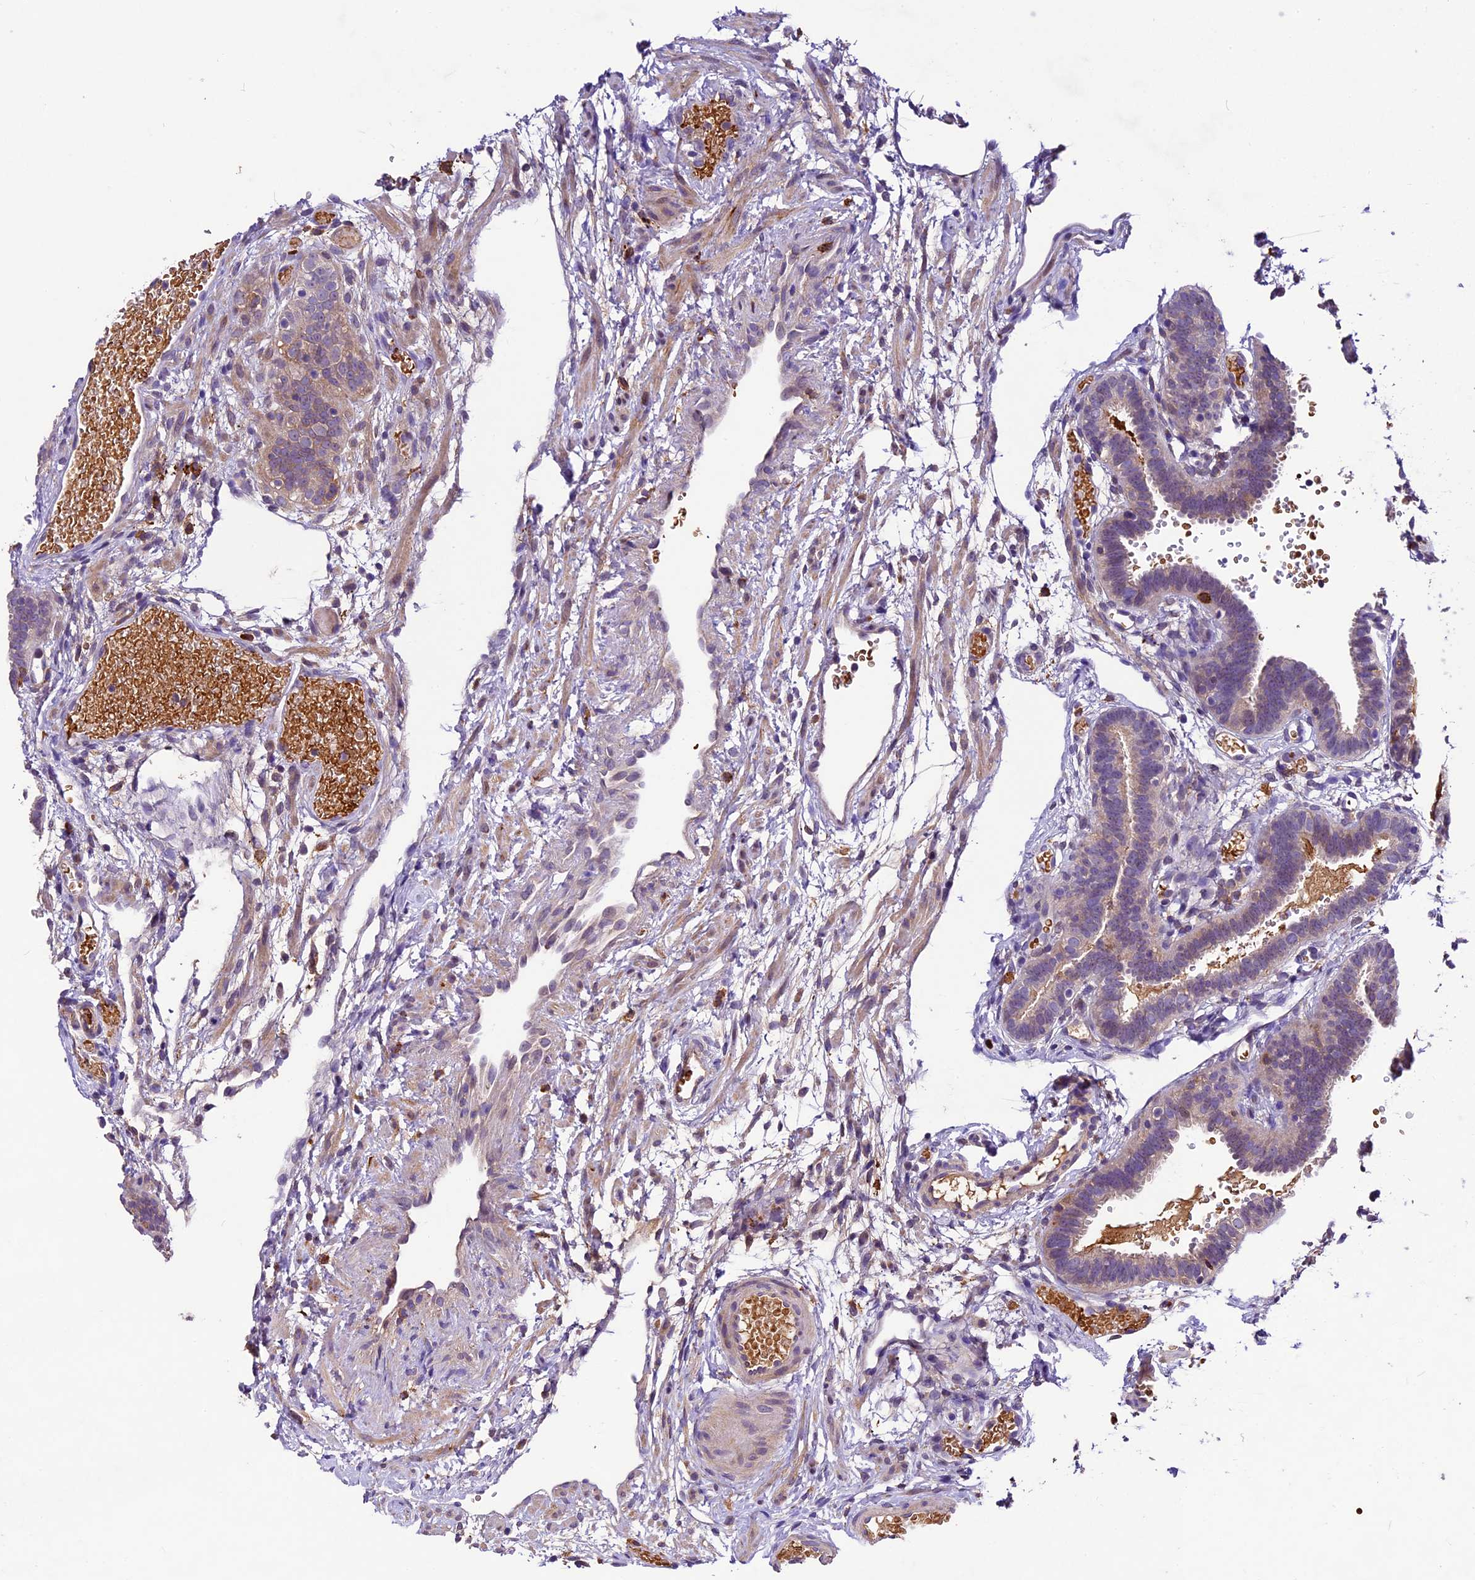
{"staining": {"intensity": "weak", "quantity": "<25%", "location": "cytoplasmic/membranous"}, "tissue": "fallopian tube", "cell_type": "Glandular cells", "image_type": "normal", "snomed": [{"axis": "morphology", "description": "Normal tissue, NOS"}, {"axis": "topography", "description": "Fallopian tube"}], "caption": "This is an immunohistochemistry (IHC) micrograph of unremarkable fallopian tube. There is no positivity in glandular cells.", "gene": "CILP2", "patient": {"sex": "female", "age": 37}}